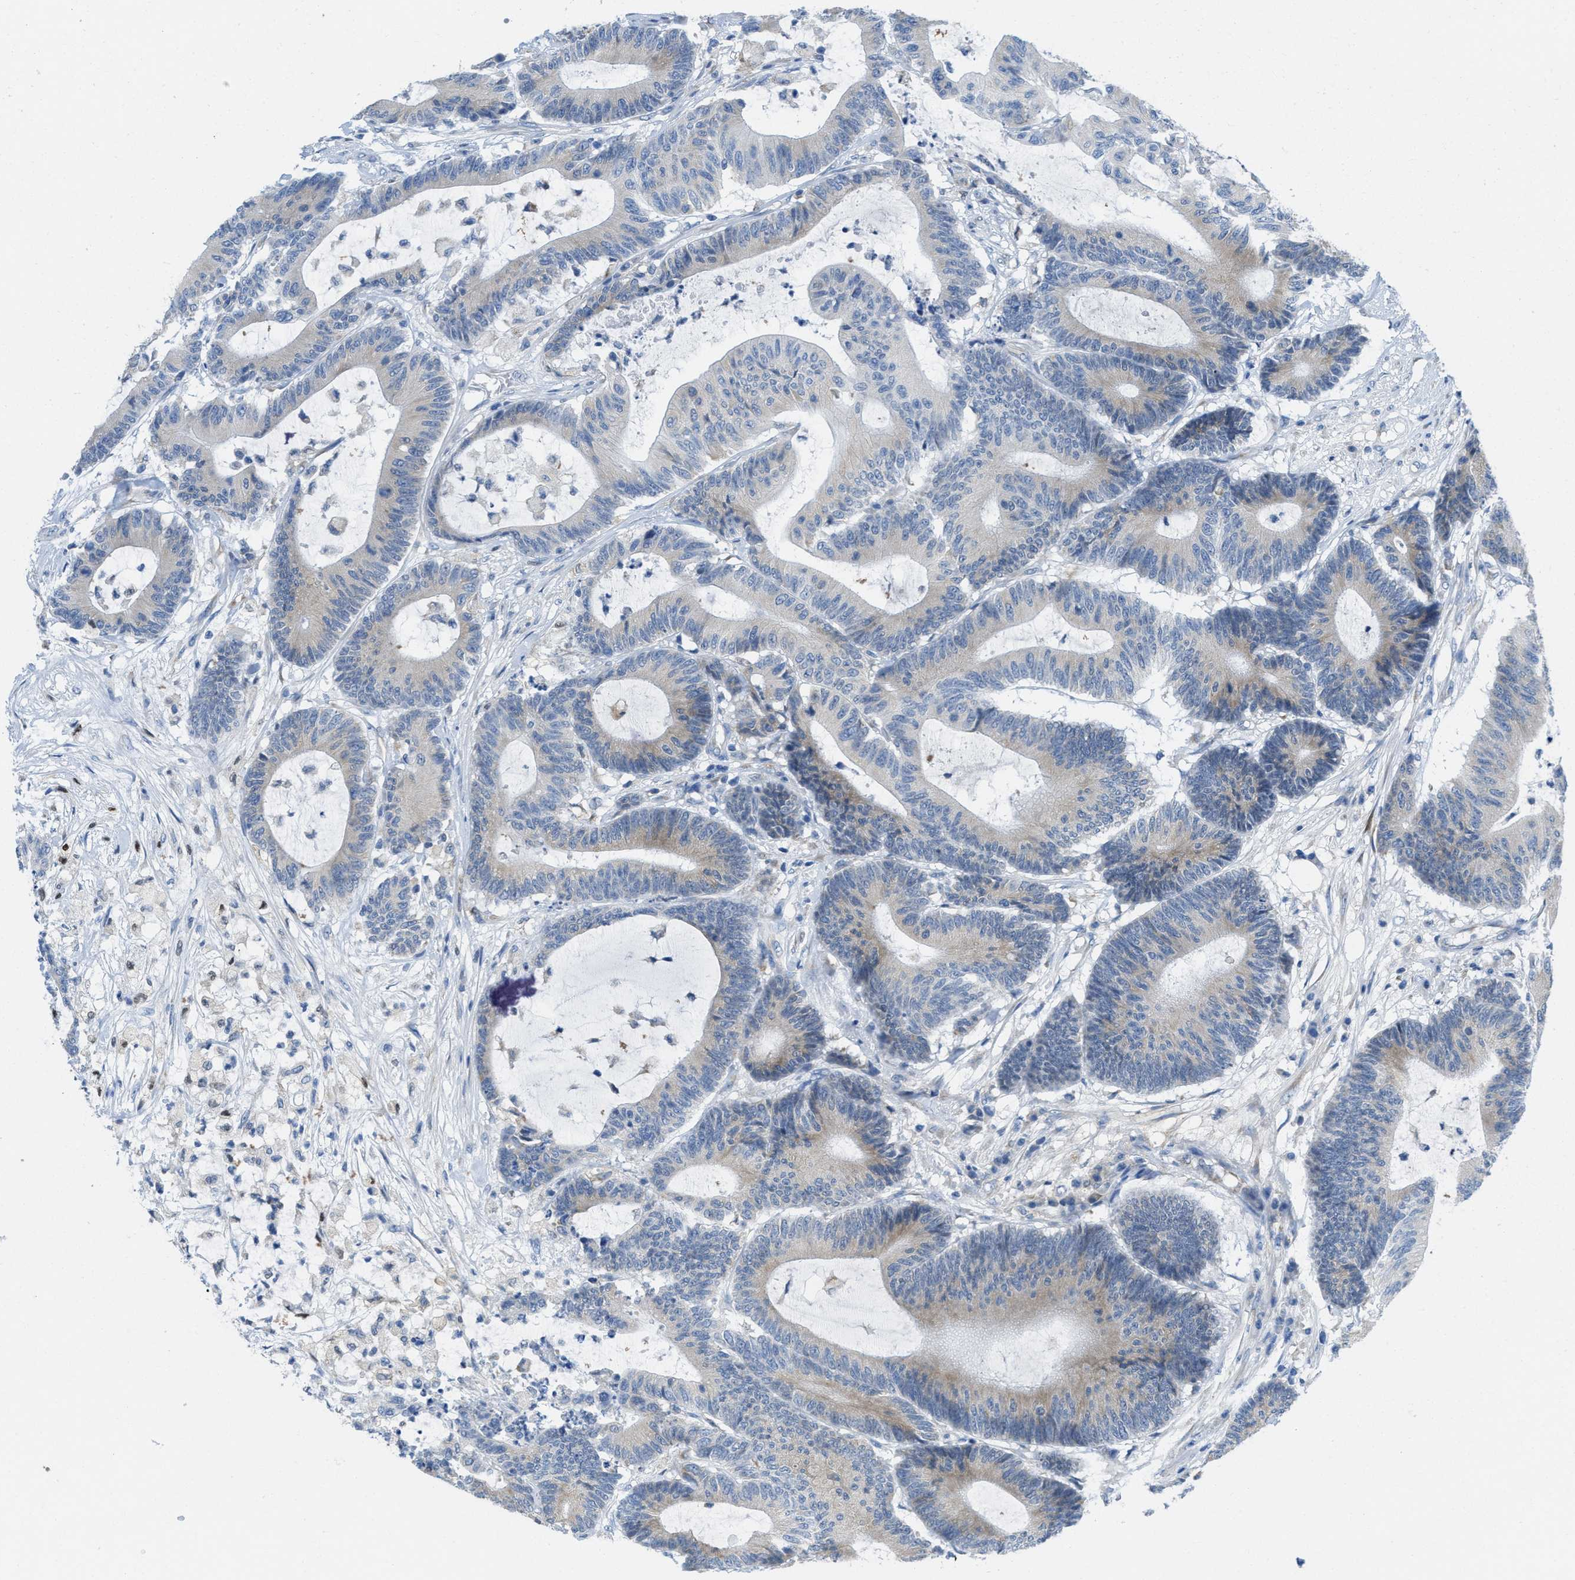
{"staining": {"intensity": "weak", "quantity": "<25%", "location": "cytoplasmic/membranous"}, "tissue": "colorectal cancer", "cell_type": "Tumor cells", "image_type": "cancer", "snomed": [{"axis": "morphology", "description": "Adenocarcinoma, NOS"}, {"axis": "topography", "description": "Colon"}], "caption": "This histopathology image is of colorectal cancer stained with immunohistochemistry (IHC) to label a protein in brown with the nuclei are counter-stained blue. There is no expression in tumor cells.", "gene": "PTDSS1", "patient": {"sex": "female", "age": 84}}